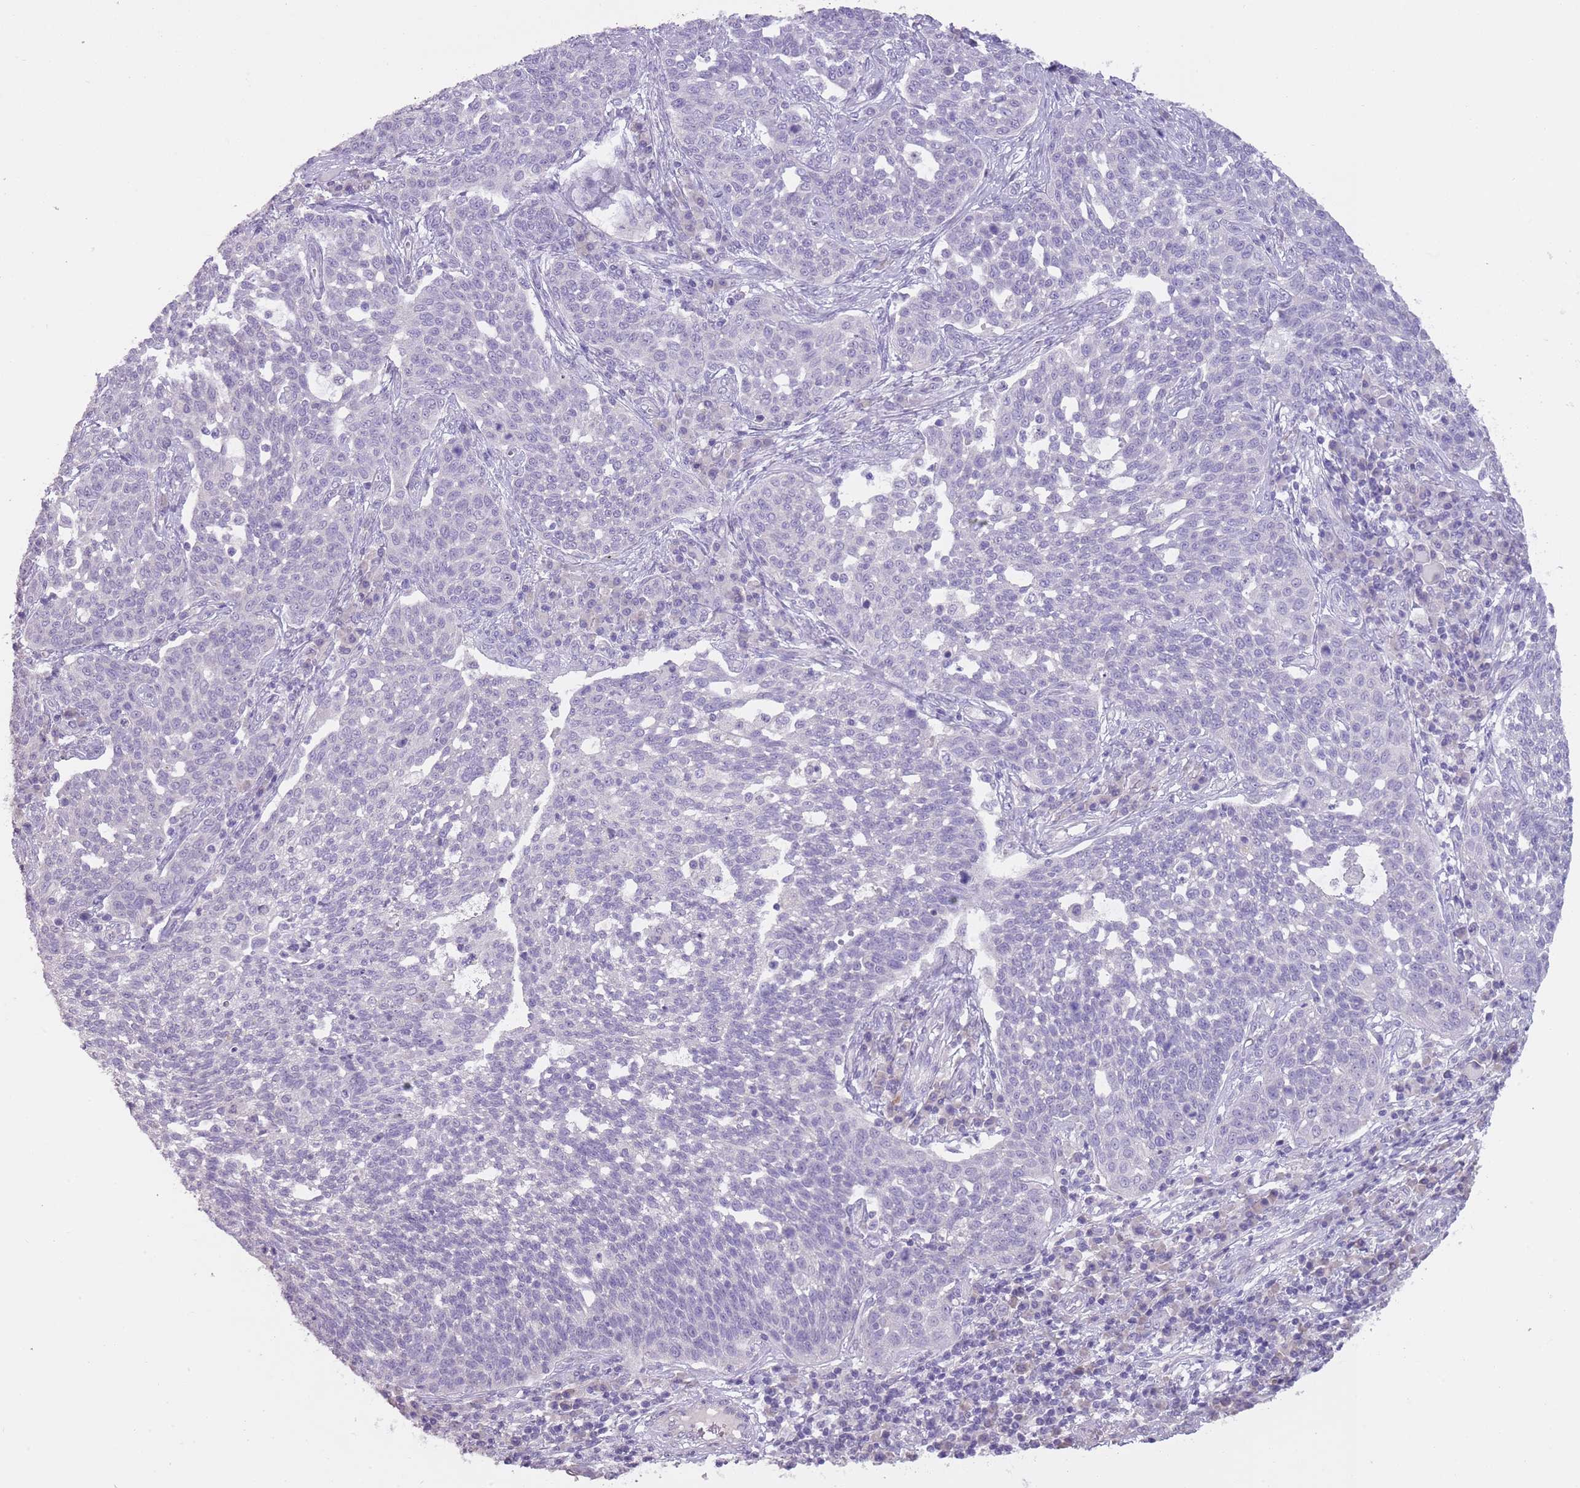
{"staining": {"intensity": "negative", "quantity": "none", "location": "none"}, "tissue": "cervical cancer", "cell_type": "Tumor cells", "image_type": "cancer", "snomed": [{"axis": "morphology", "description": "Squamous cell carcinoma, NOS"}, {"axis": "topography", "description": "Cervix"}], "caption": "Human cervical cancer (squamous cell carcinoma) stained for a protein using immunohistochemistry reveals no expression in tumor cells.", "gene": "SLC35E3", "patient": {"sex": "female", "age": 34}}